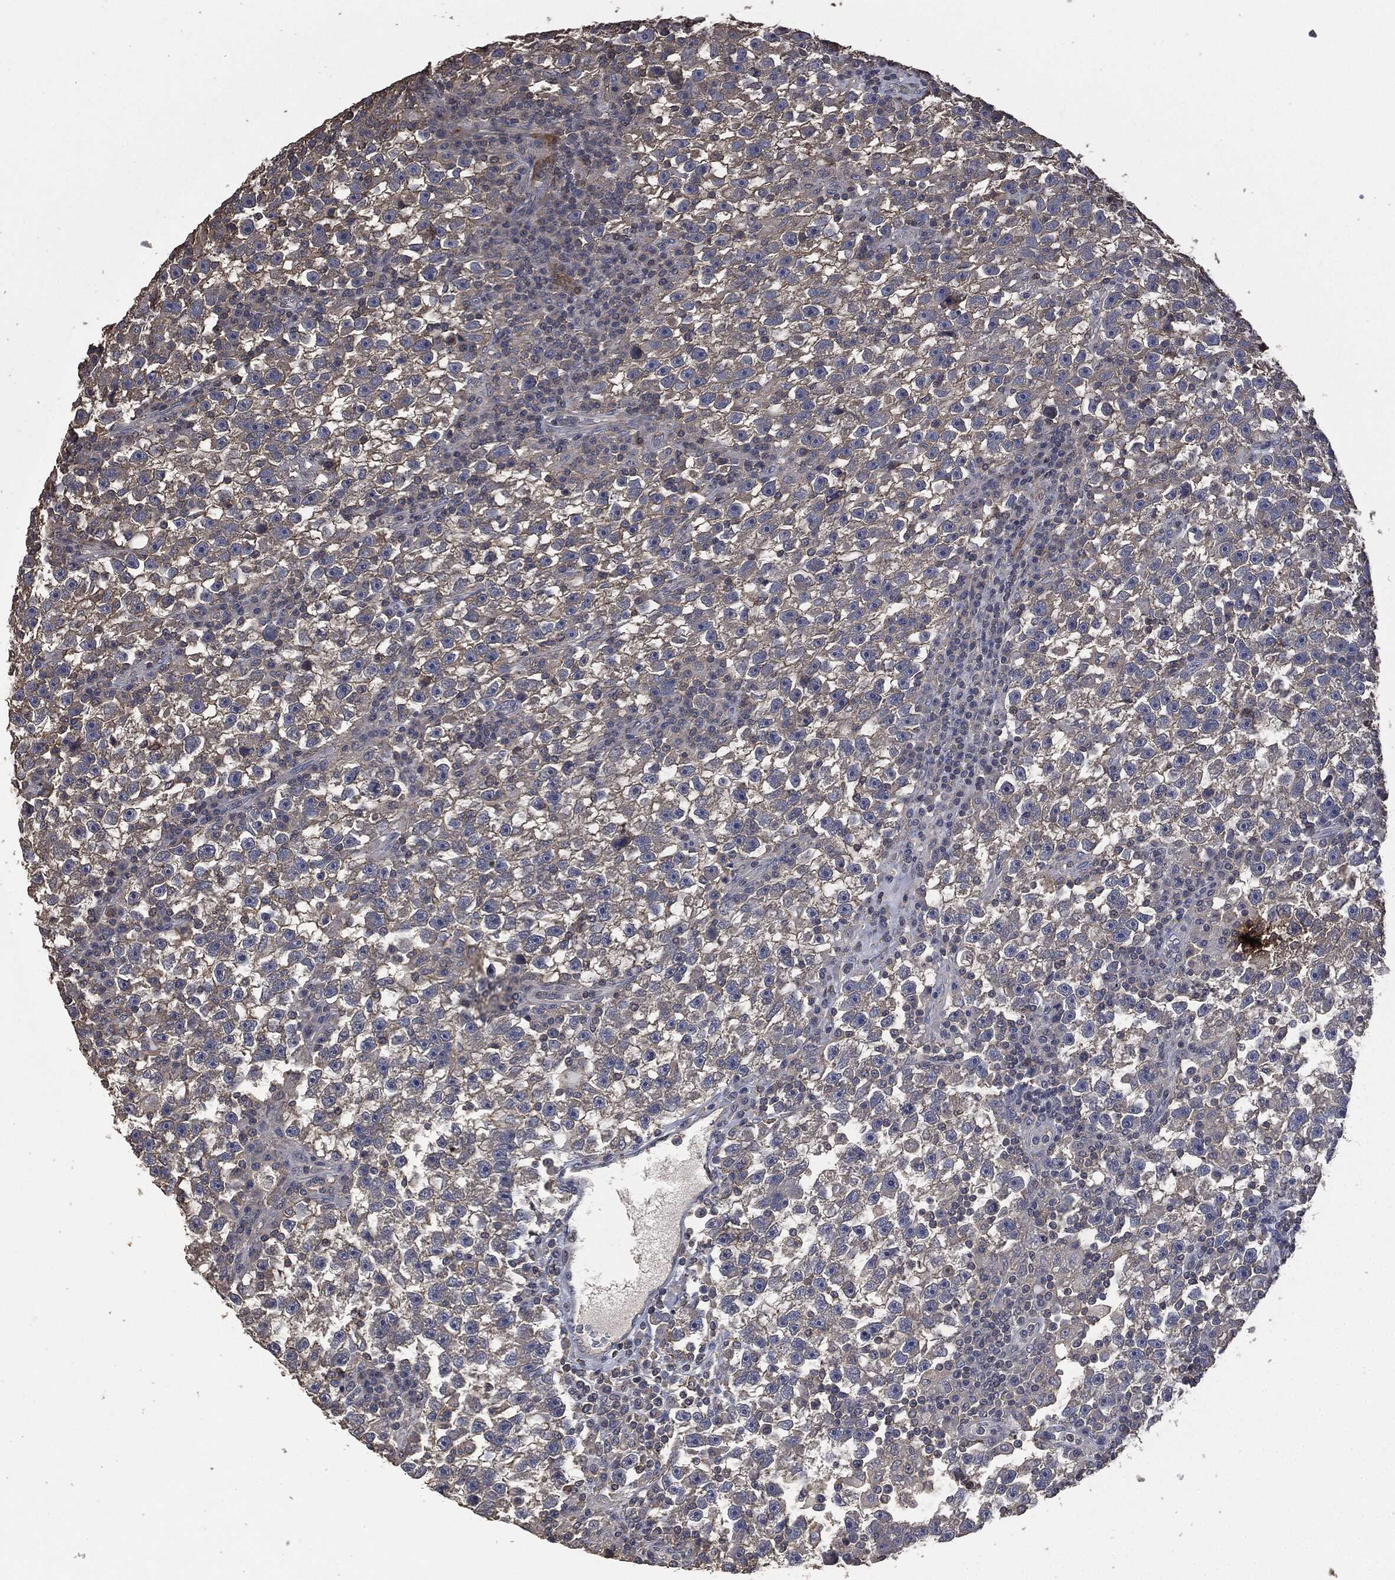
{"staining": {"intensity": "negative", "quantity": "none", "location": "none"}, "tissue": "testis cancer", "cell_type": "Tumor cells", "image_type": "cancer", "snomed": [{"axis": "morphology", "description": "Seminoma, NOS"}, {"axis": "topography", "description": "Testis"}], "caption": "Tumor cells are negative for brown protein staining in testis seminoma.", "gene": "MSLN", "patient": {"sex": "male", "age": 47}}